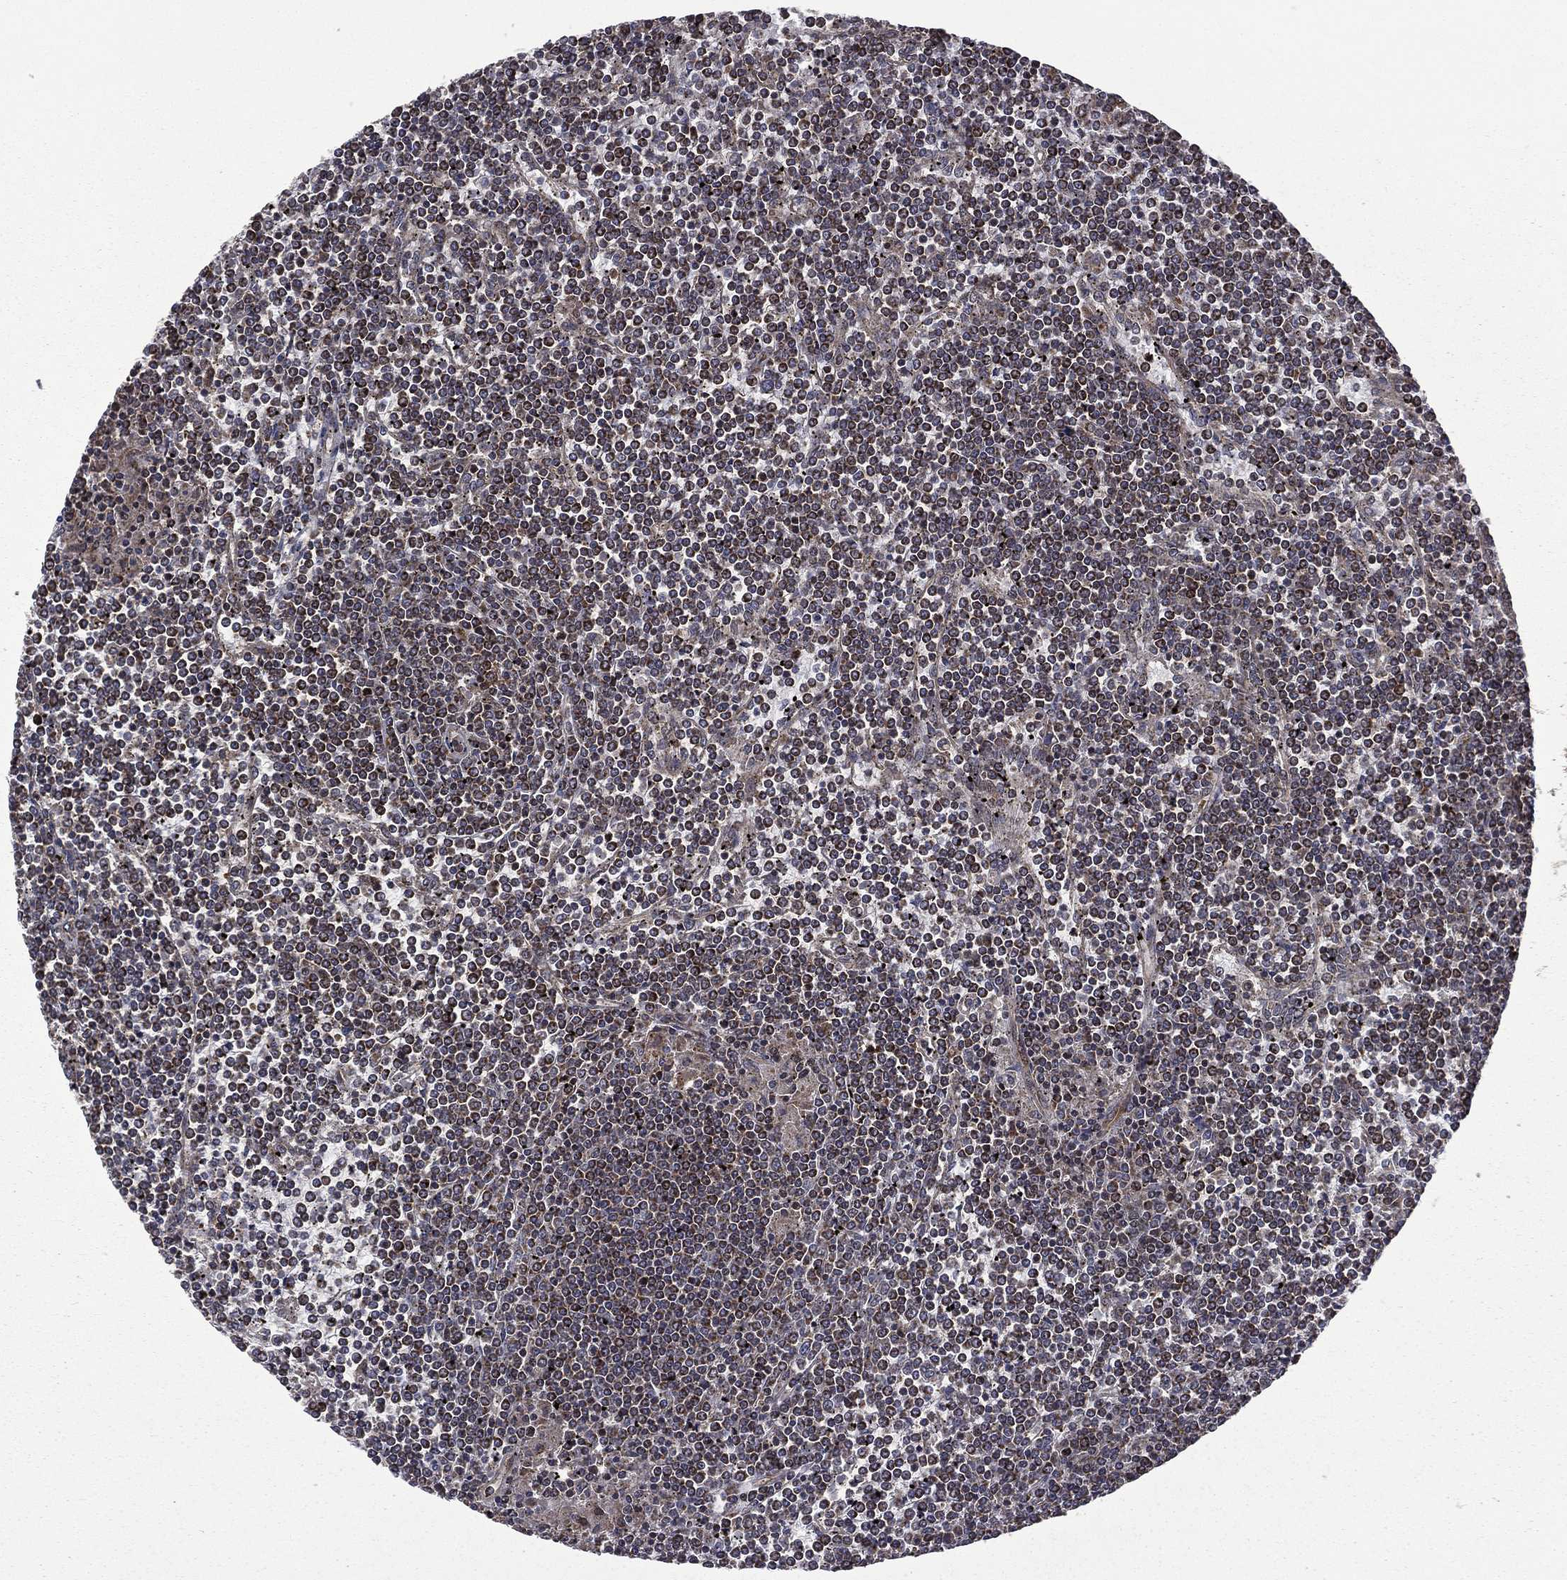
{"staining": {"intensity": "moderate", "quantity": ">75%", "location": "cytoplasmic/membranous"}, "tissue": "lymphoma", "cell_type": "Tumor cells", "image_type": "cancer", "snomed": [{"axis": "morphology", "description": "Malignant lymphoma, non-Hodgkin's type, Low grade"}, {"axis": "topography", "description": "Spleen"}], "caption": "Lymphoma stained for a protein demonstrates moderate cytoplasmic/membranous positivity in tumor cells.", "gene": "GIMAP6", "patient": {"sex": "female", "age": 19}}